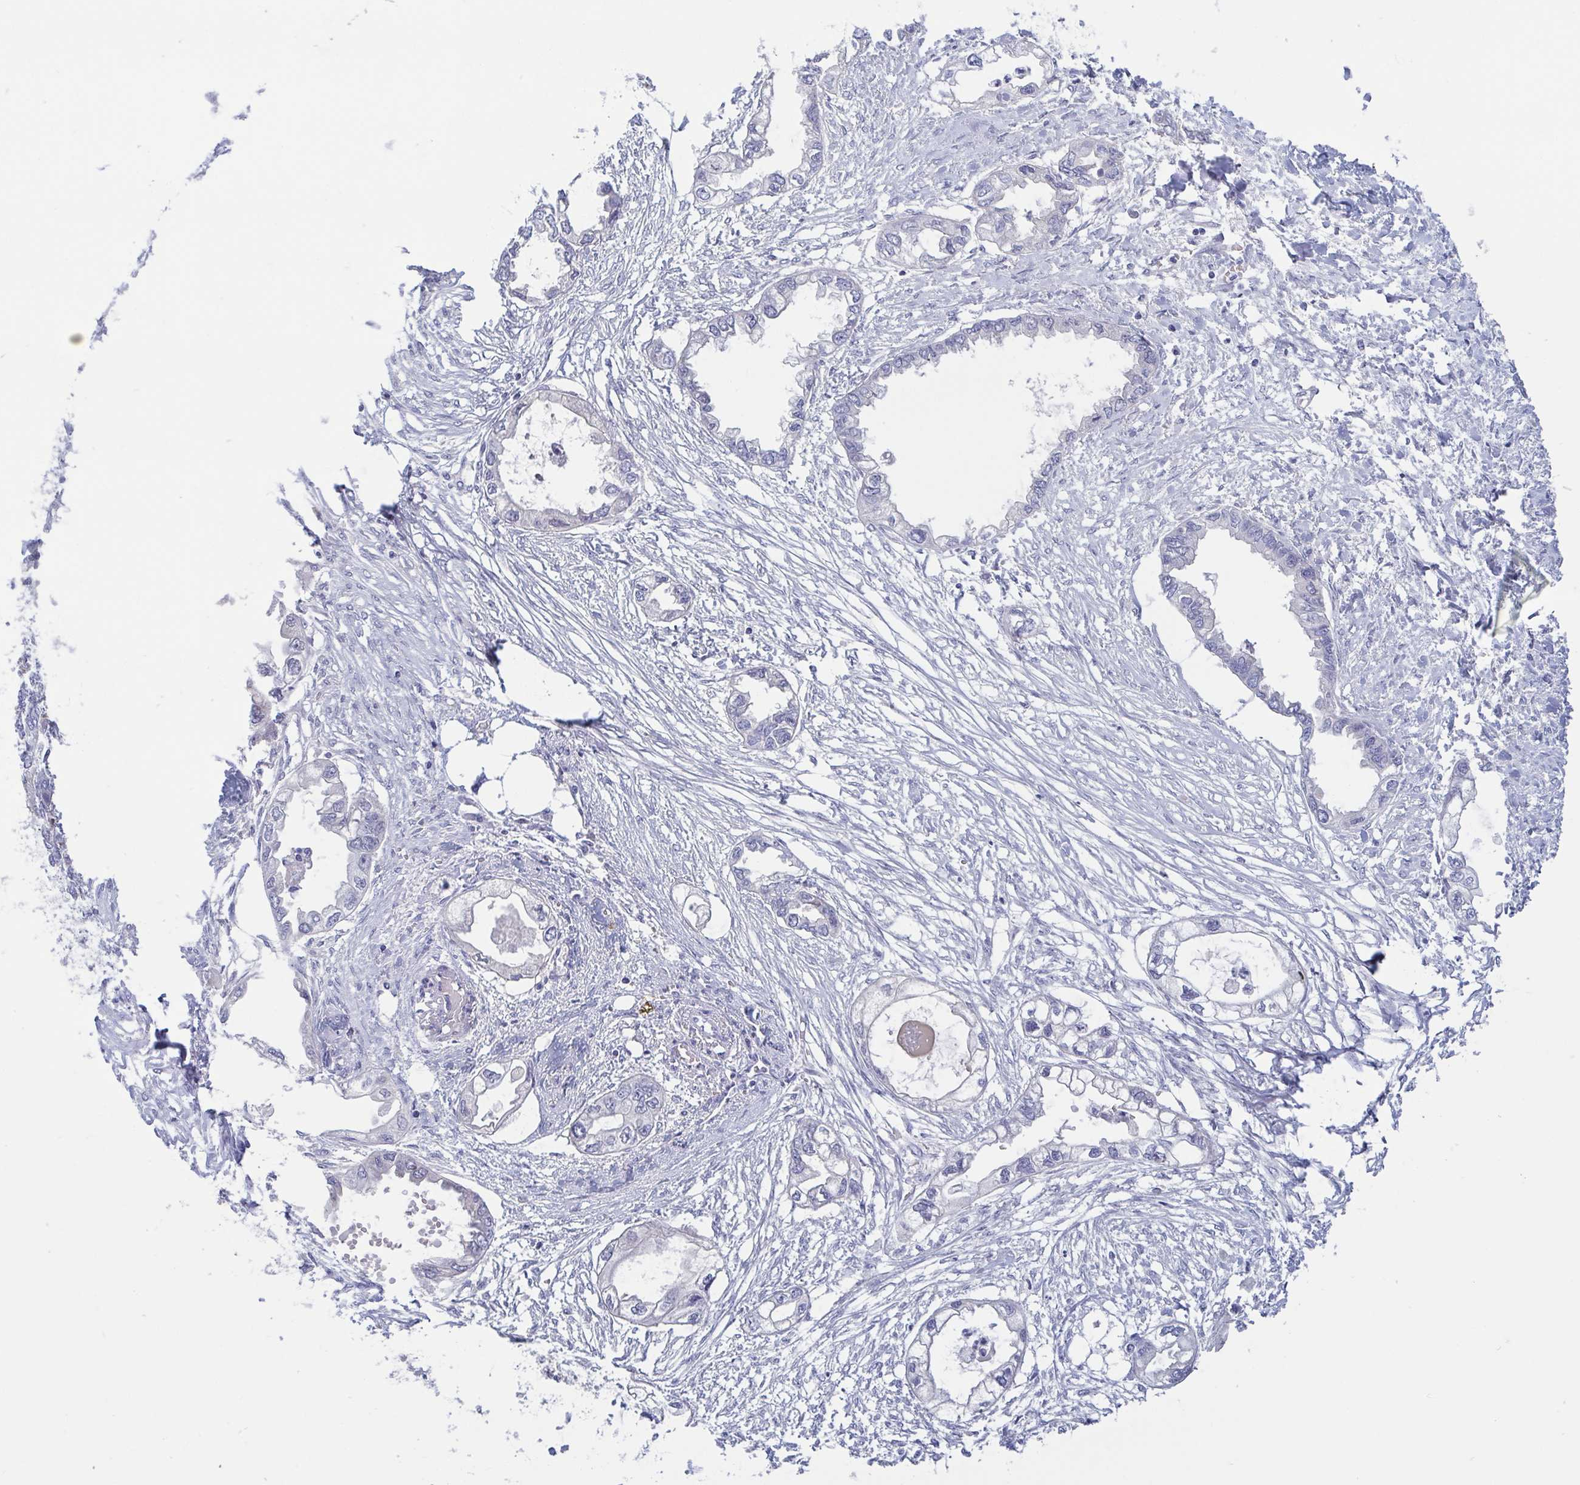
{"staining": {"intensity": "negative", "quantity": "none", "location": "none"}, "tissue": "endometrial cancer", "cell_type": "Tumor cells", "image_type": "cancer", "snomed": [{"axis": "morphology", "description": "Adenocarcinoma, NOS"}, {"axis": "morphology", "description": "Adenocarcinoma, metastatic, NOS"}, {"axis": "topography", "description": "Adipose tissue"}, {"axis": "topography", "description": "Endometrium"}], "caption": "This is an IHC micrograph of endometrial cancer. There is no staining in tumor cells.", "gene": "TREH", "patient": {"sex": "female", "age": 67}}